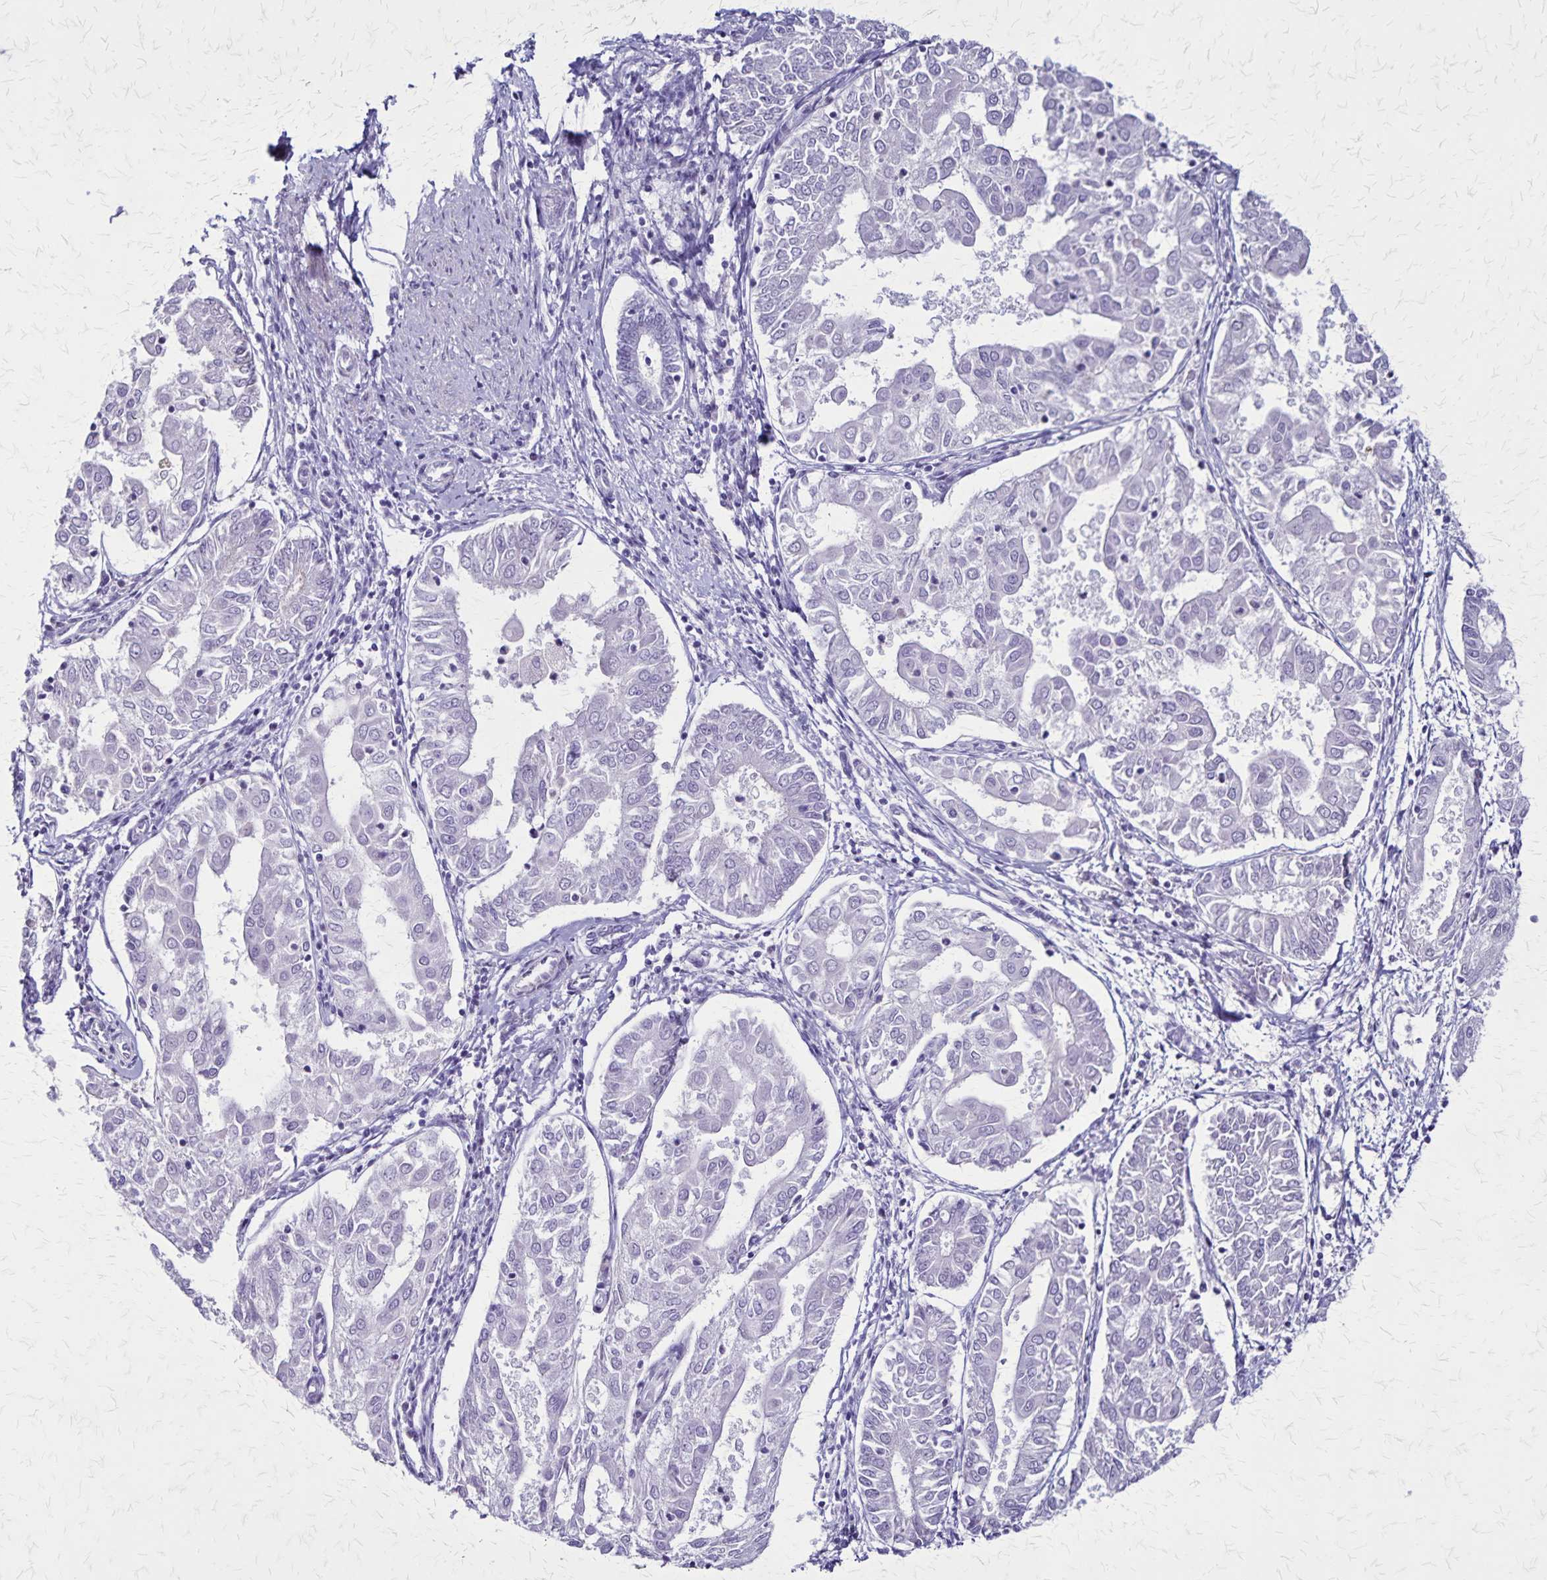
{"staining": {"intensity": "negative", "quantity": "none", "location": "none"}, "tissue": "endometrial cancer", "cell_type": "Tumor cells", "image_type": "cancer", "snomed": [{"axis": "morphology", "description": "Adenocarcinoma, NOS"}, {"axis": "topography", "description": "Endometrium"}], "caption": "Immunohistochemical staining of endometrial adenocarcinoma shows no significant staining in tumor cells.", "gene": "OR51B5", "patient": {"sex": "female", "age": 68}}